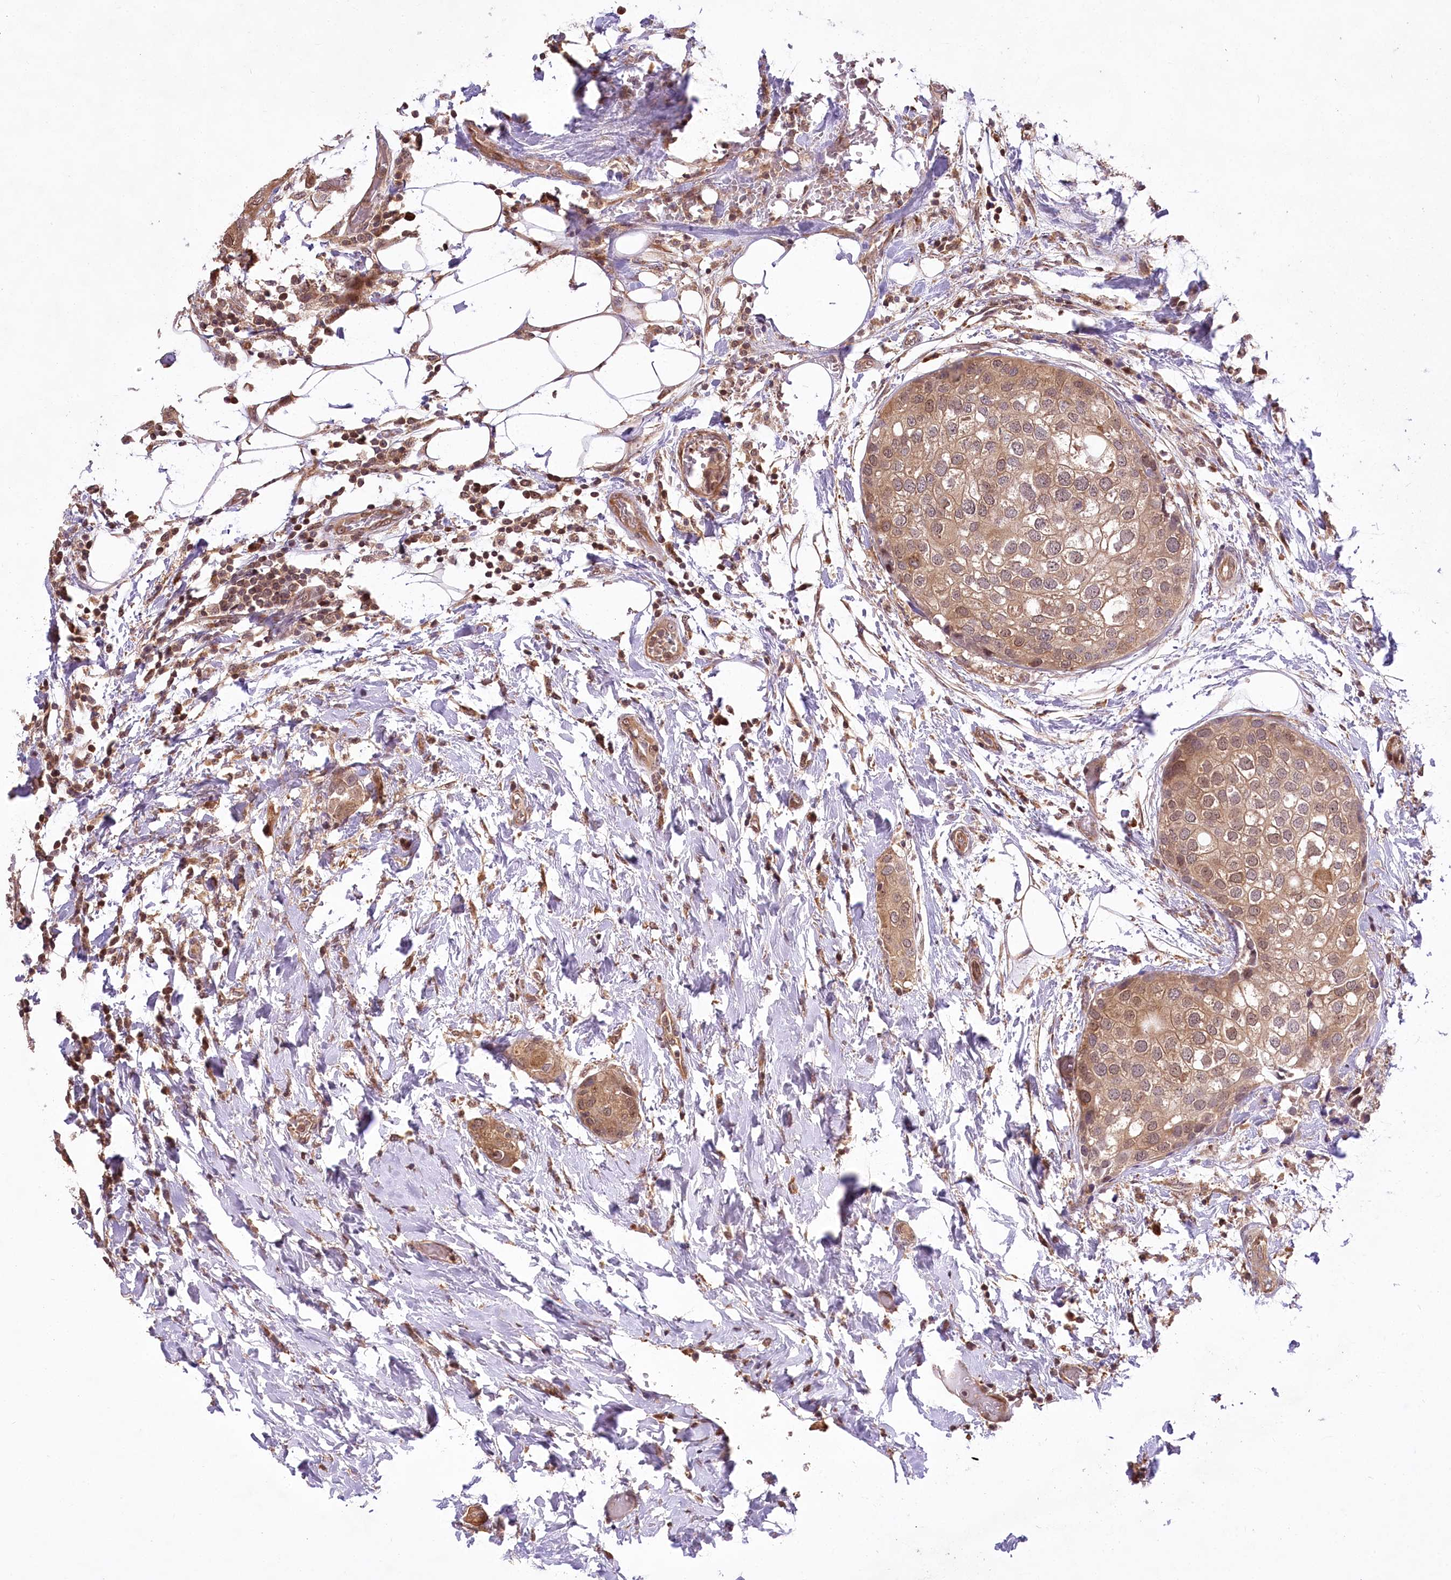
{"staining": {"intensity": "moderate", "quantity": ">75%", "location": "cytoplasmic/membranous"}, "tissue": "urothelial cancer", "cell_type": "Tumor cells", "image_type": "cancer", "snomed": [{"axis": "morphology", "description": "Urothelial carcinoma, High grade"}, {"axis": "topography", "description": "Urinary bladder"}], "caption": "Urothelial cancer tissue exhibits moderate cytoplasmic/membranous staining in about >75% of tumor cells (brown staining indicates protein expression, while blue staining denotes nuclei).", "gene": "SERGEF", "patient": {"sex": "male", "age": 64}}